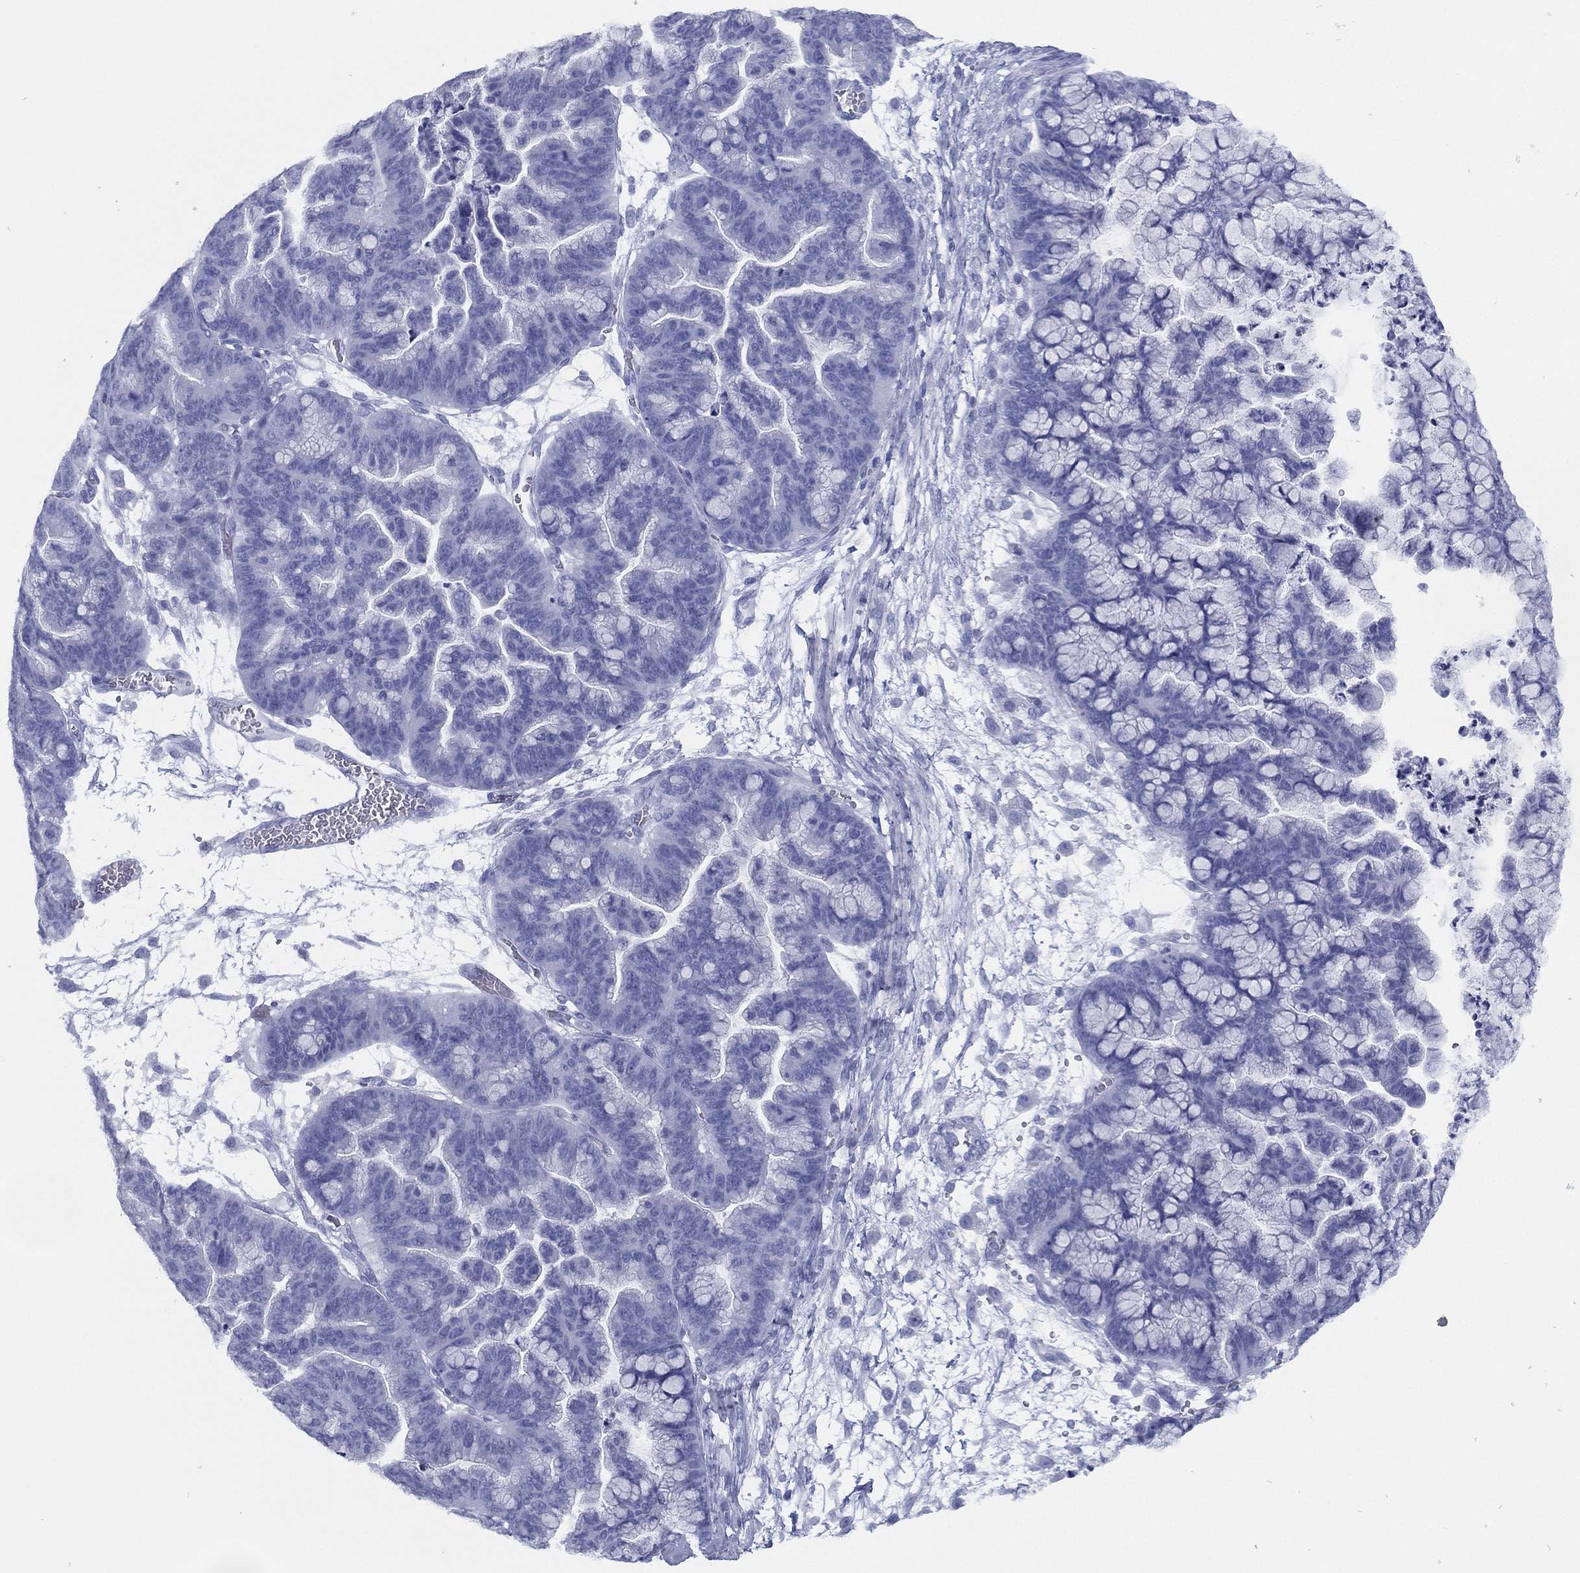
{"staining": {"intensity": "negative", "quantity": "none", "location": "none"}, "tissue": "ovarian cancer", "cell_type": "Tumor cells", "image_type": "cancer", "snomed": [{"axis": "morphology", "description": "Cystadenocarcinoma, mucinous, NOS"}, {"axis": "topography", "description": "Ovary"}], "caption": "Ovarian mucinous cystadenocarcinoma was stained to show a protein in brown. There is no significant staining in tumor cells.", "gene": "TMEM252", "patient": {"sex": "female", "age": 67}}